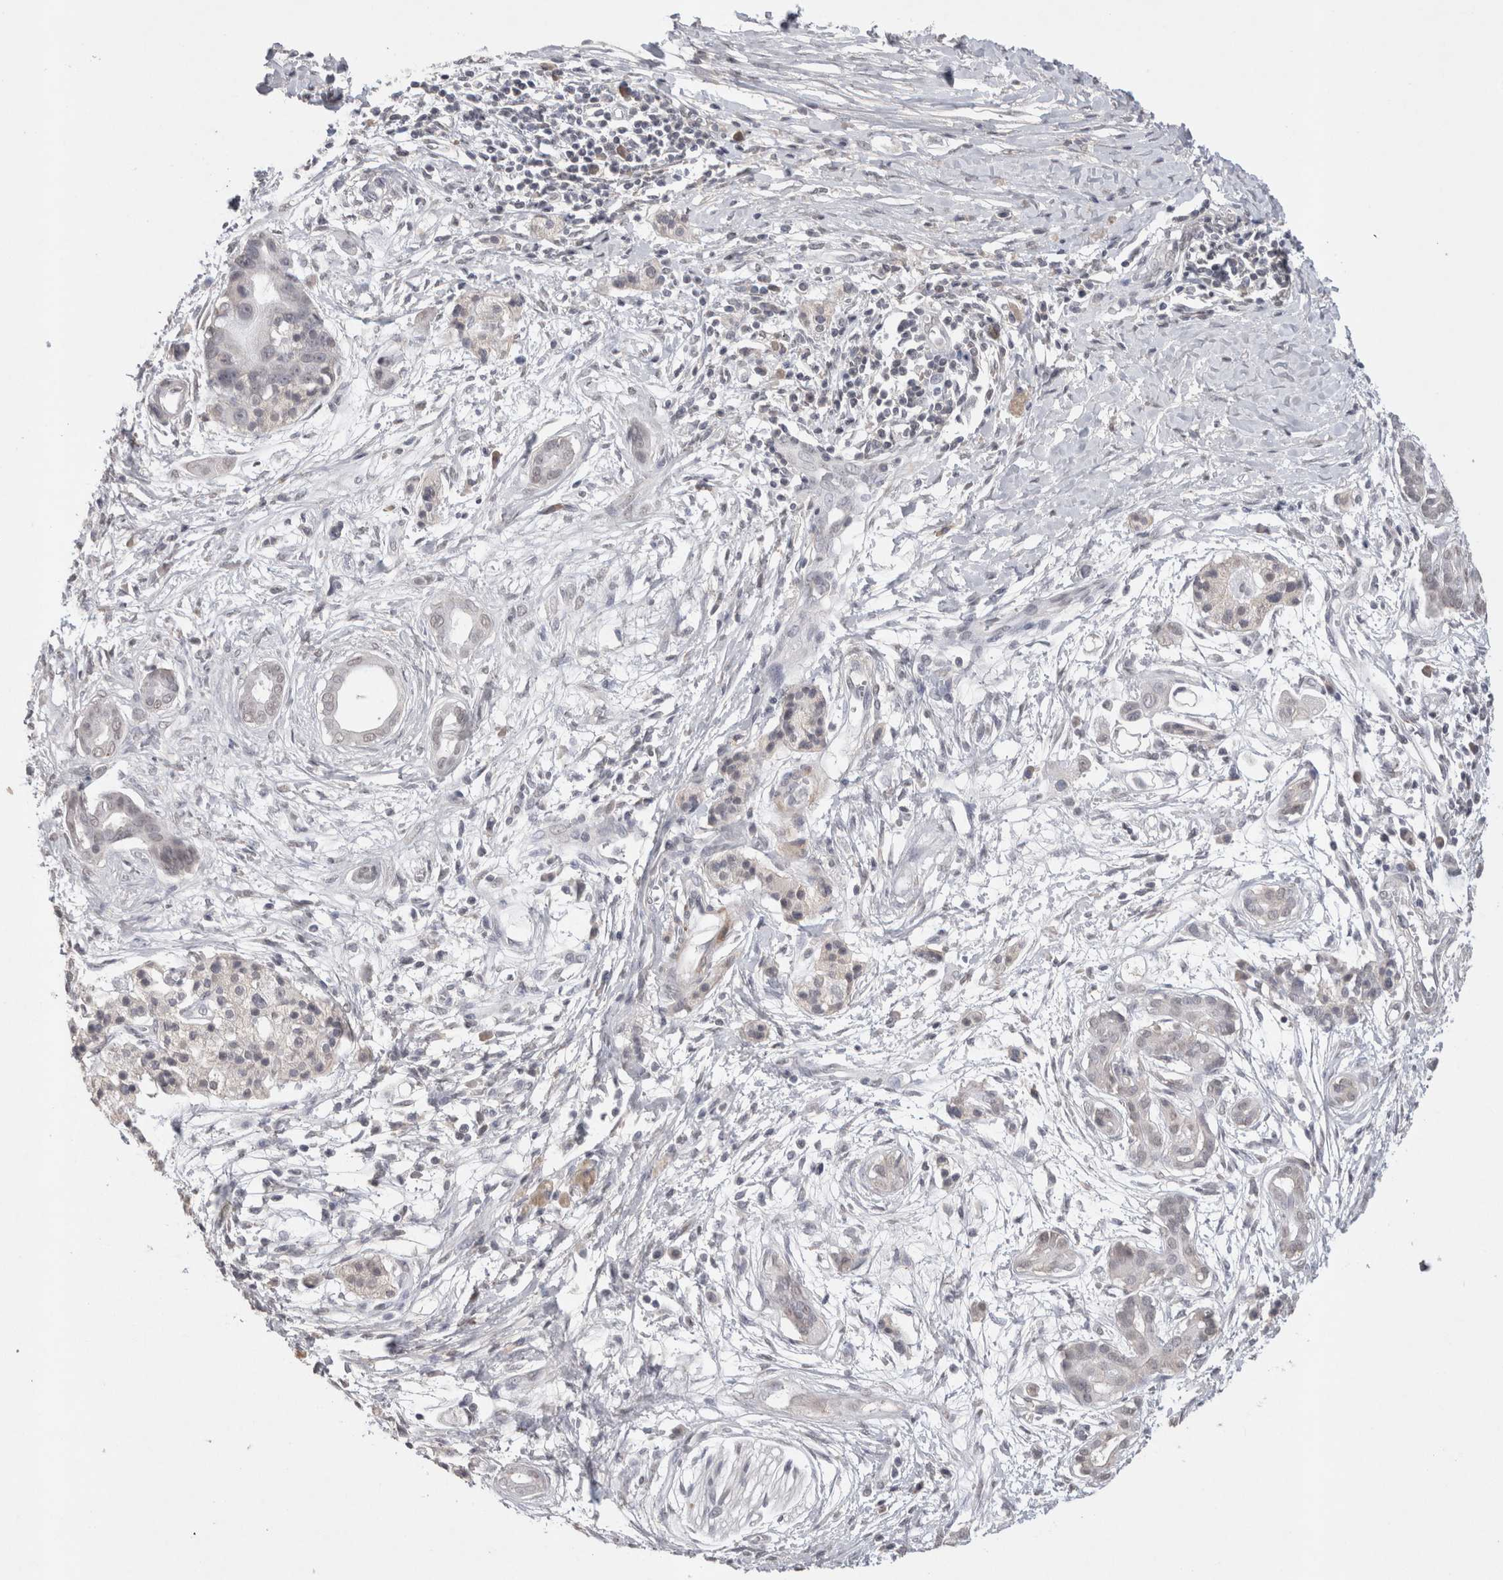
{"staining": {"intensity": "negative", "quantity": "none", "location": "none"}, "tissue": "pancreatic cancer", "cell_type": "Tumor cells", "image_type": "cancer", "snomed": [{"axis": "morphology", "description": "Adenocarcinoma, NOS"}, {"axis": "topography", "description": "Pancreas"}], "caption": "Adenocarcinoma (pancreatic) was stained to show a protein in brown. There is no significant staining in tumor cells.", "gene": "CDH13", "patient": {"sex": "male", "age": 59}}